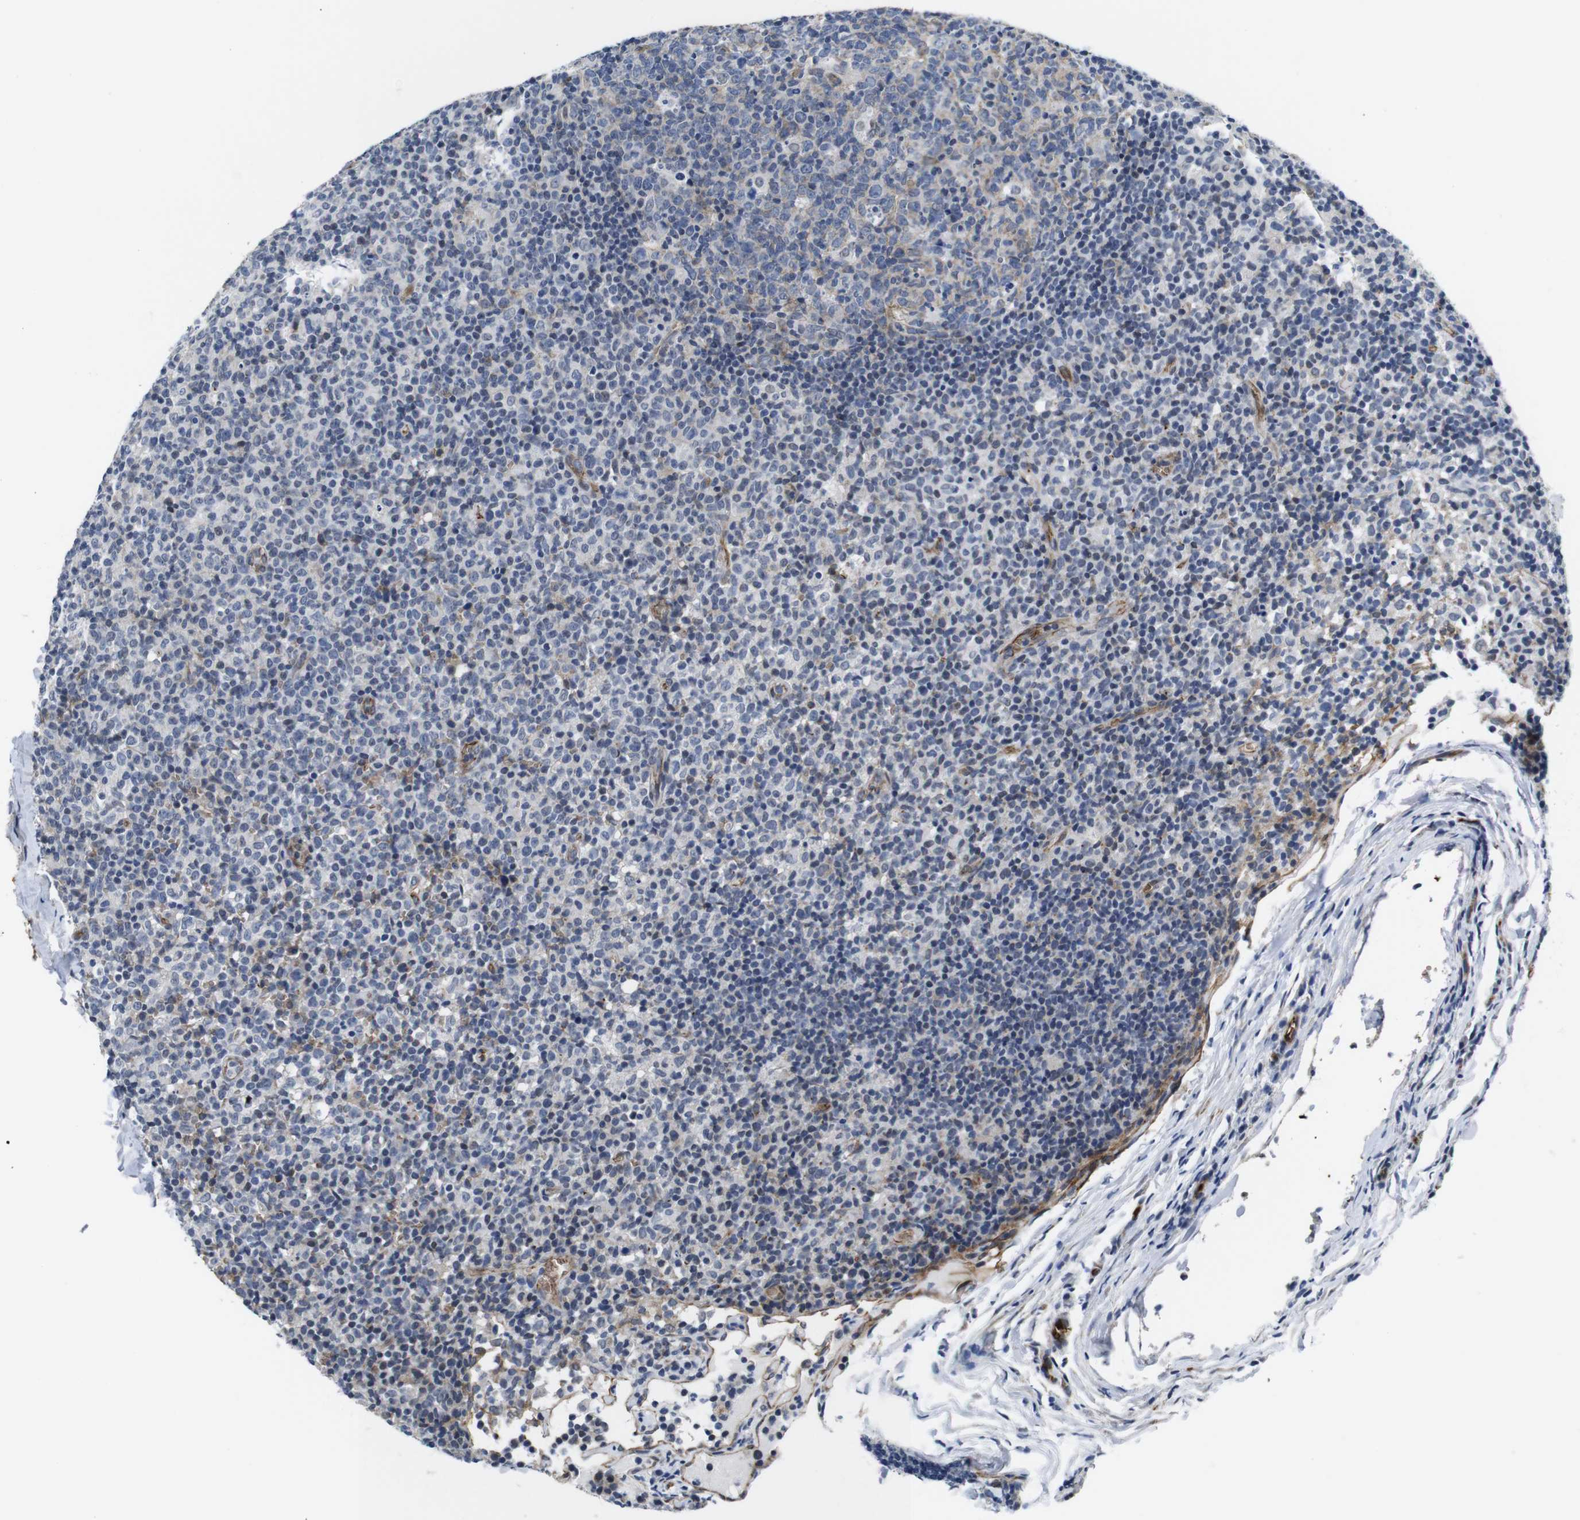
{"staining": {"intensity": "negative", "quantity": "none", "location": "none"}, "tissue": "lymph node", "cell_type": "Germinal center cells", "image_type": "normal", "snomed": [{"axis": "morphology", "description": "Normal tissue, NOS"}, {"axis": "morphology", "description": "Inflammation, NOS"}, {"axis": "topography", "description": "Lymph node"}], "caption": "IHC of benign human lymph node exhibits no staining in germinal center cells. (DAB (3,3'-diaminobenzidine) immunohistochemistry, high magnification).", "gene": "SOCS3", "patient": {"sex": "male", "age": 55}}